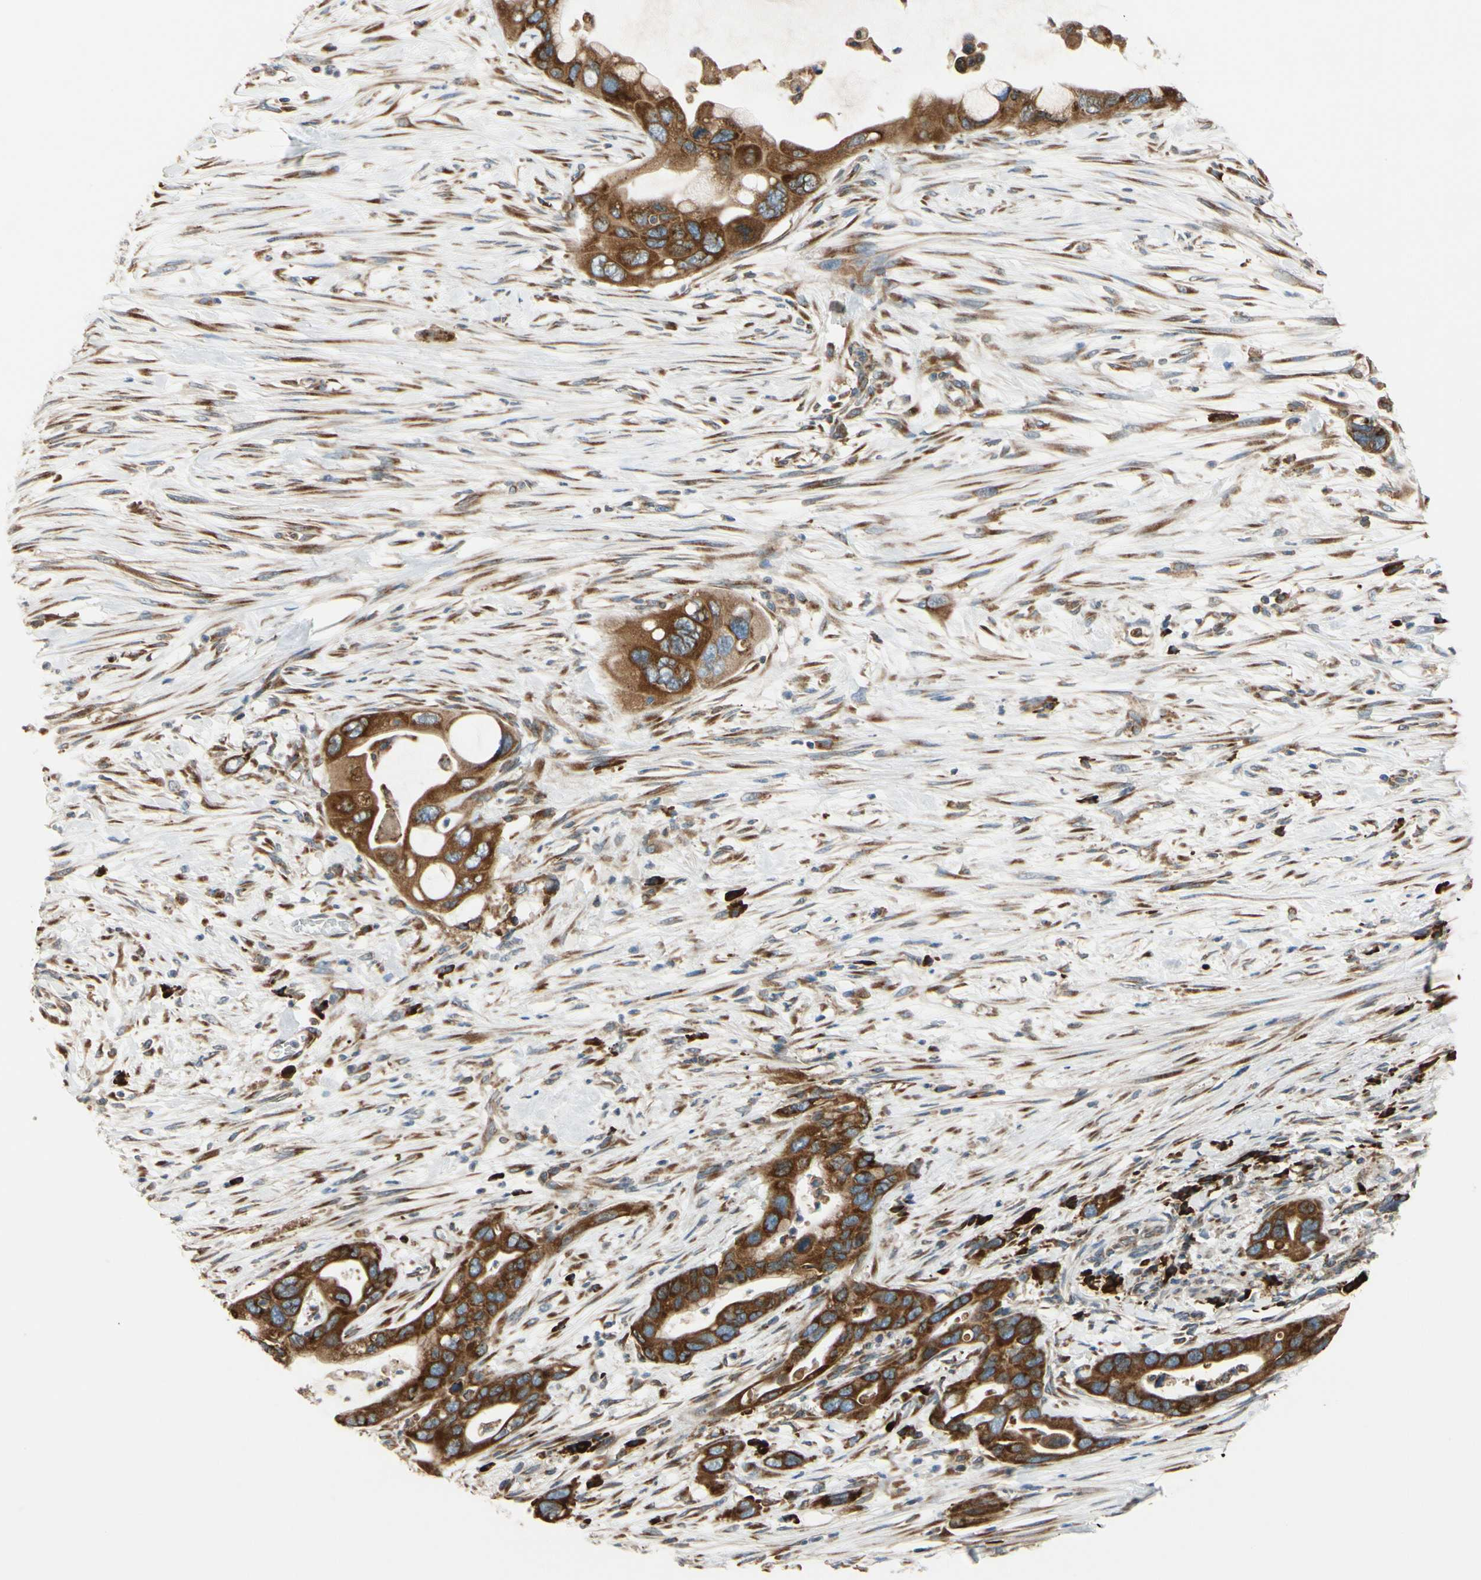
{"staining": {"intensity": "strong", "quantity": ">75%", "location": "cytoplasmic/membranous"}, "tissue": "pancreatic cancer", "cell_type": "Tumor cells", "image_type": "cancer", "snomed": [{"axis": "morphology", "description": "Adenocarcinoma, NOS"}, {"axis": "topography", "description": "Pancreas"}], "caption": "DAB immunohistochemical staining of human pancreatic cancer (adenocarcinoma) exhibits strong cytoplasmic/membranous protein staining in approximately >75% of tumor cells. The protein is stained brown, and the nuclei are stained in blue (DAB (3,3'-diaminobenzidine) IHC with brightfield microscopy, high magnification).", "gene": "RPN2", "patient": {"sex": "female", "age": 71}}